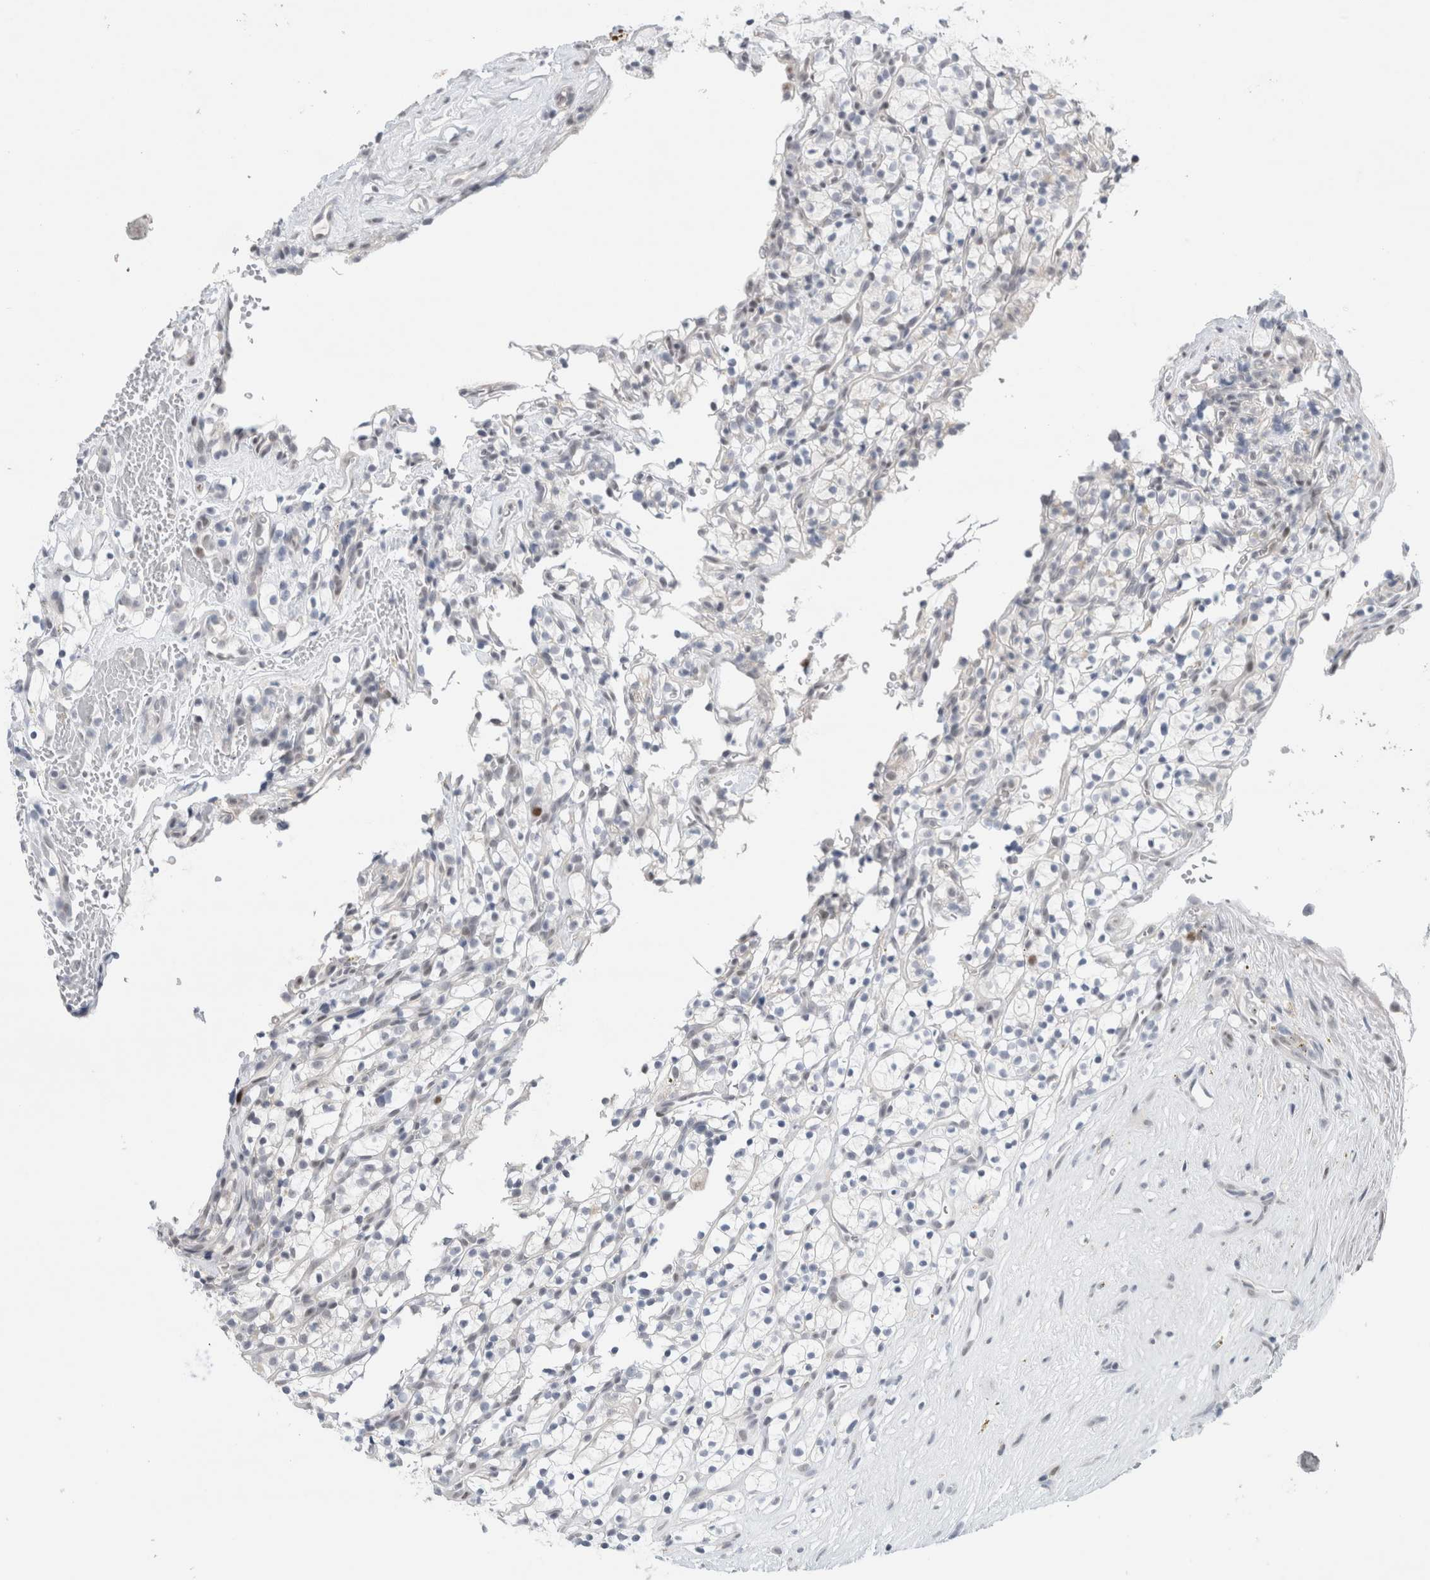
{"staining": {"intensity": "negative", "quantity": "none", "location": "none"}, "tissue": "renal cancer", "cell_type": "Tumor cells", "image_type": "cancer", "snomed": [{"axis": "morphology", "description": "Adenocarcinoma, NOS"}, {"axis": "topography", "description": "Kidney"}], "caption": "Immunohistochemistry (IHC) image of renal adenocarcinoma stained for a protein (brown), which shows no positivity in tumor cells.", "gene": "KNL1", "patient": {"sex": "female", "age": 57}}